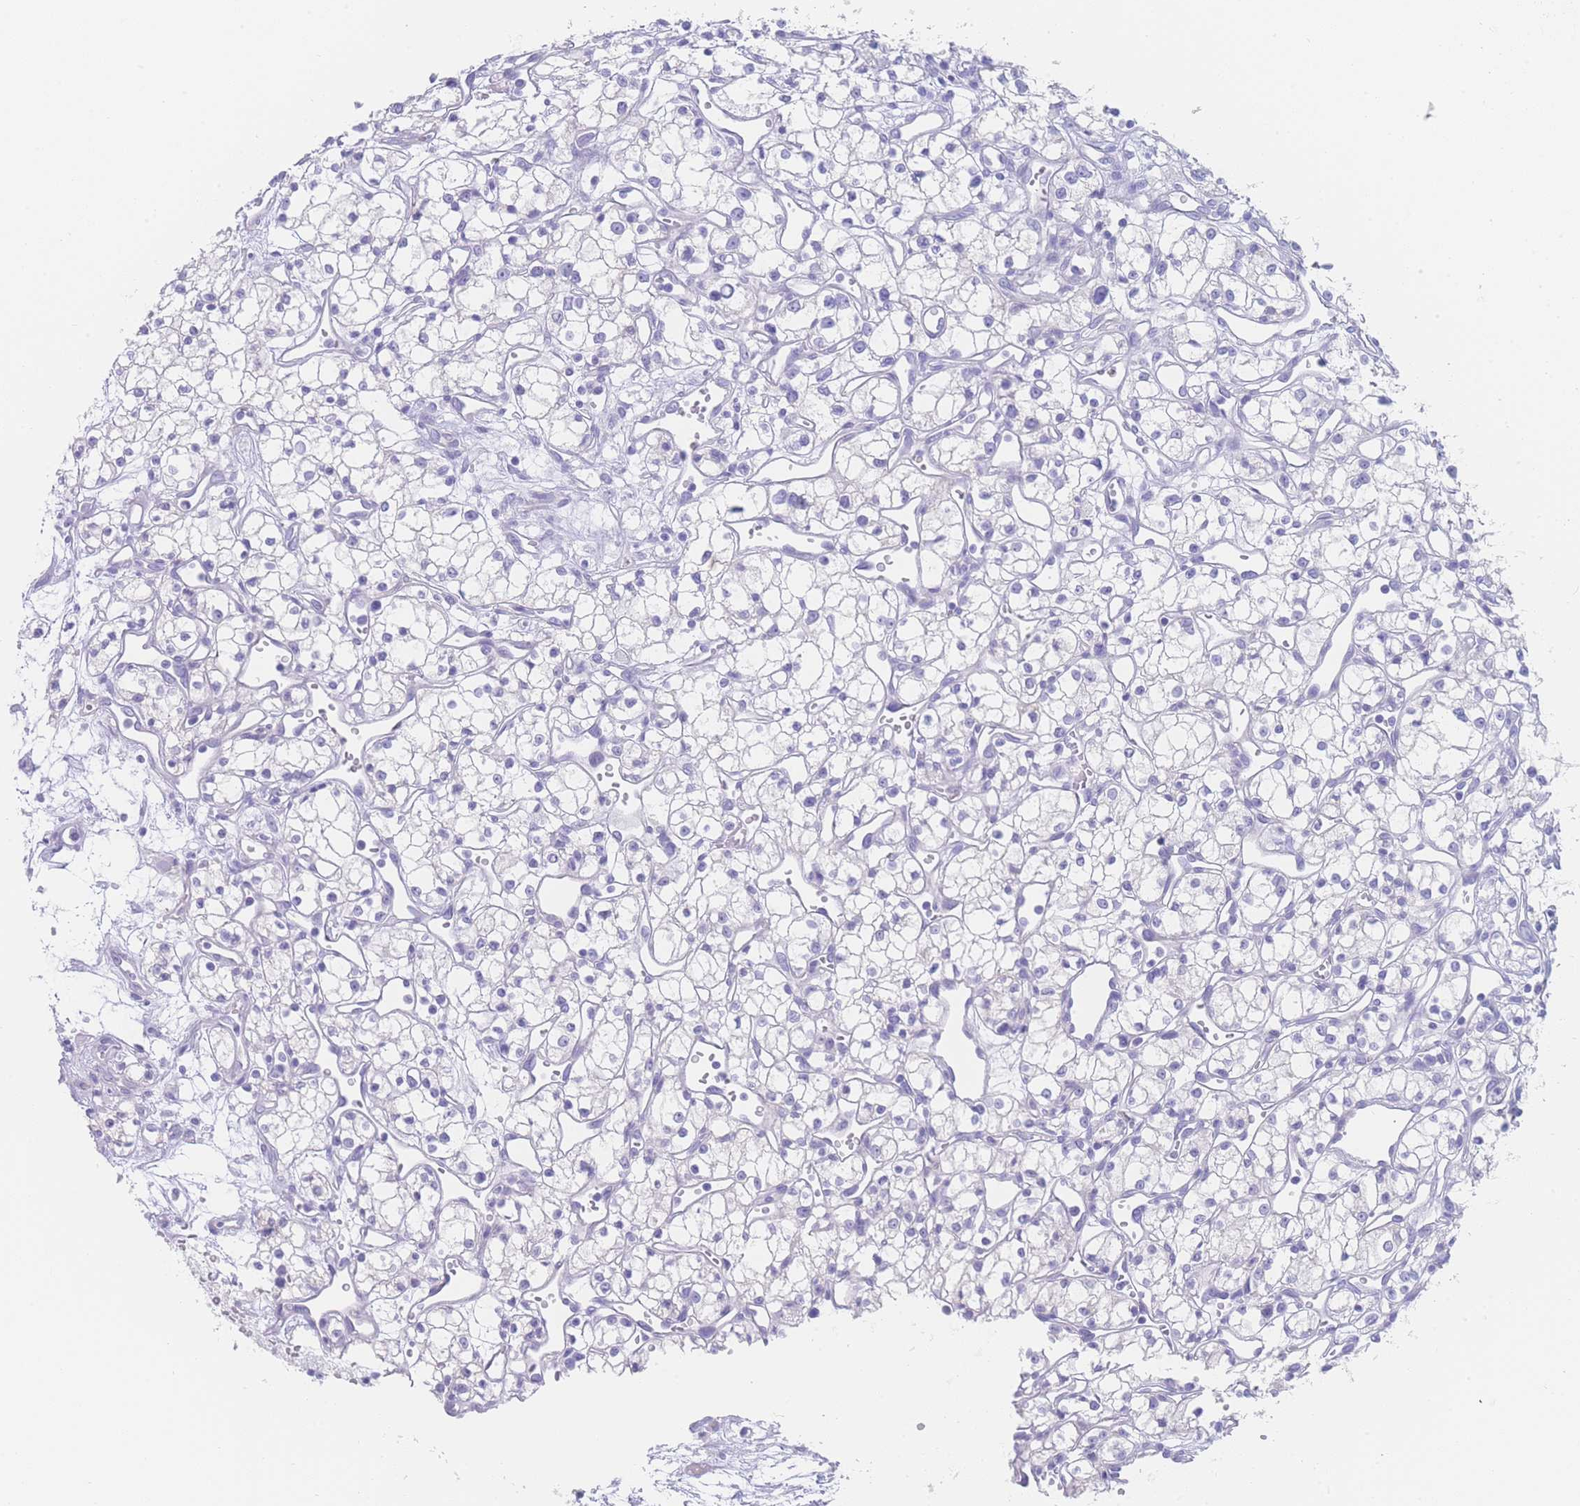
{"staining": {"intensity": "negative", "quantity": "none", "location": "none"}, "tissue": "renal cancer", "cell_type": "Tumor cells", "image_type": "cancer", "snomed": [{"axis": "morphology", "description": "Adenocarcinoma, NOS"}, {"axis": "topography", "description": "Kidney"}], "caption": "Immunohistochemical staining of human renal adenocarcinoma displays no significant staining in tumor cells.", "gene": "LZTFL1", "patient": {"sex": "male", "age": 59}}